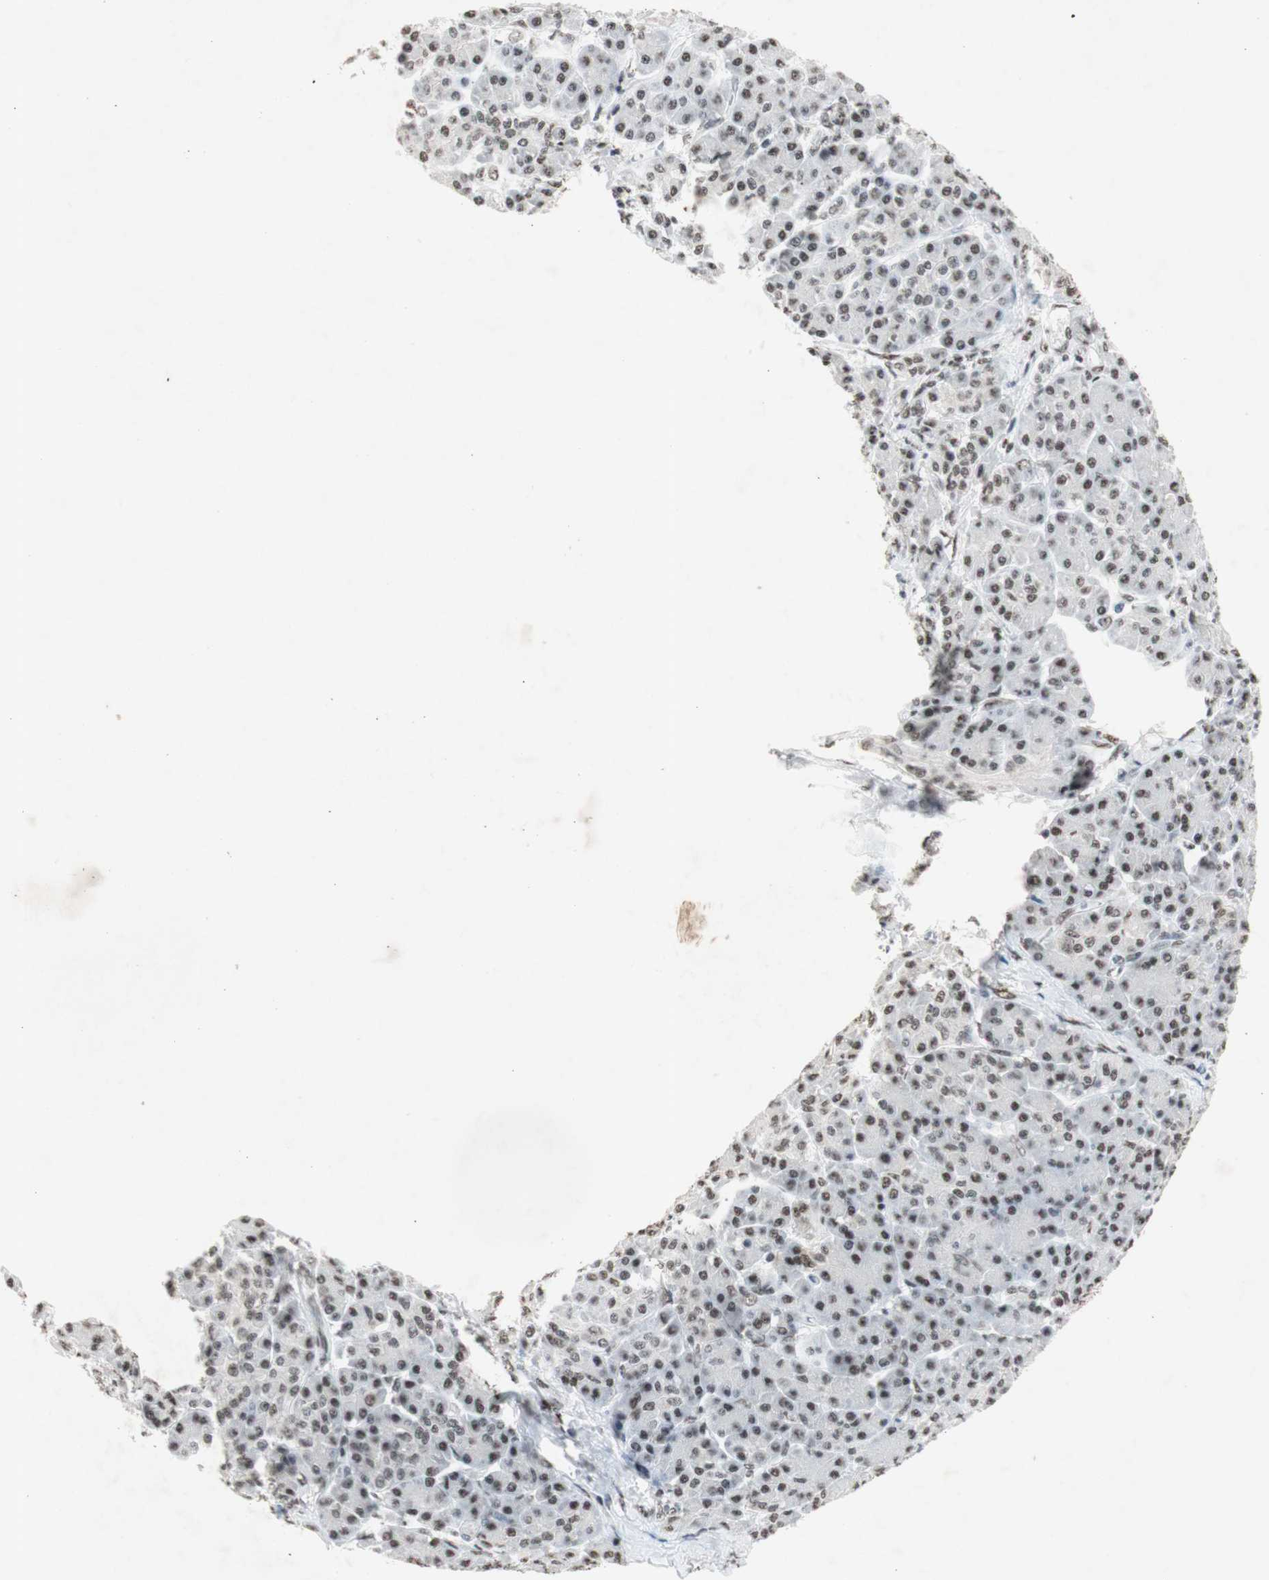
{"staining": {"intensity": "moderate", "quantity": ">75%", "location": "nuclear"}, "tissue": "pancreatic cancer", "cell_type": "Tumor cells", "image_type": "cancer", "snomed": [{"axis": "morphology", "description": "Adenocarcinoma, NOS"}, {"axis": "topography", "description": "Pancreas"}], "caption": "IHC histopathology image of human adenocarcinoma (pancreatic) stained for a protein (brown), which reveals medium levels of moderate nuclear positivity in about >75% of tumor cells.", "gene": "SNRPB", "patient": {"sex": "female", "age": 70}}